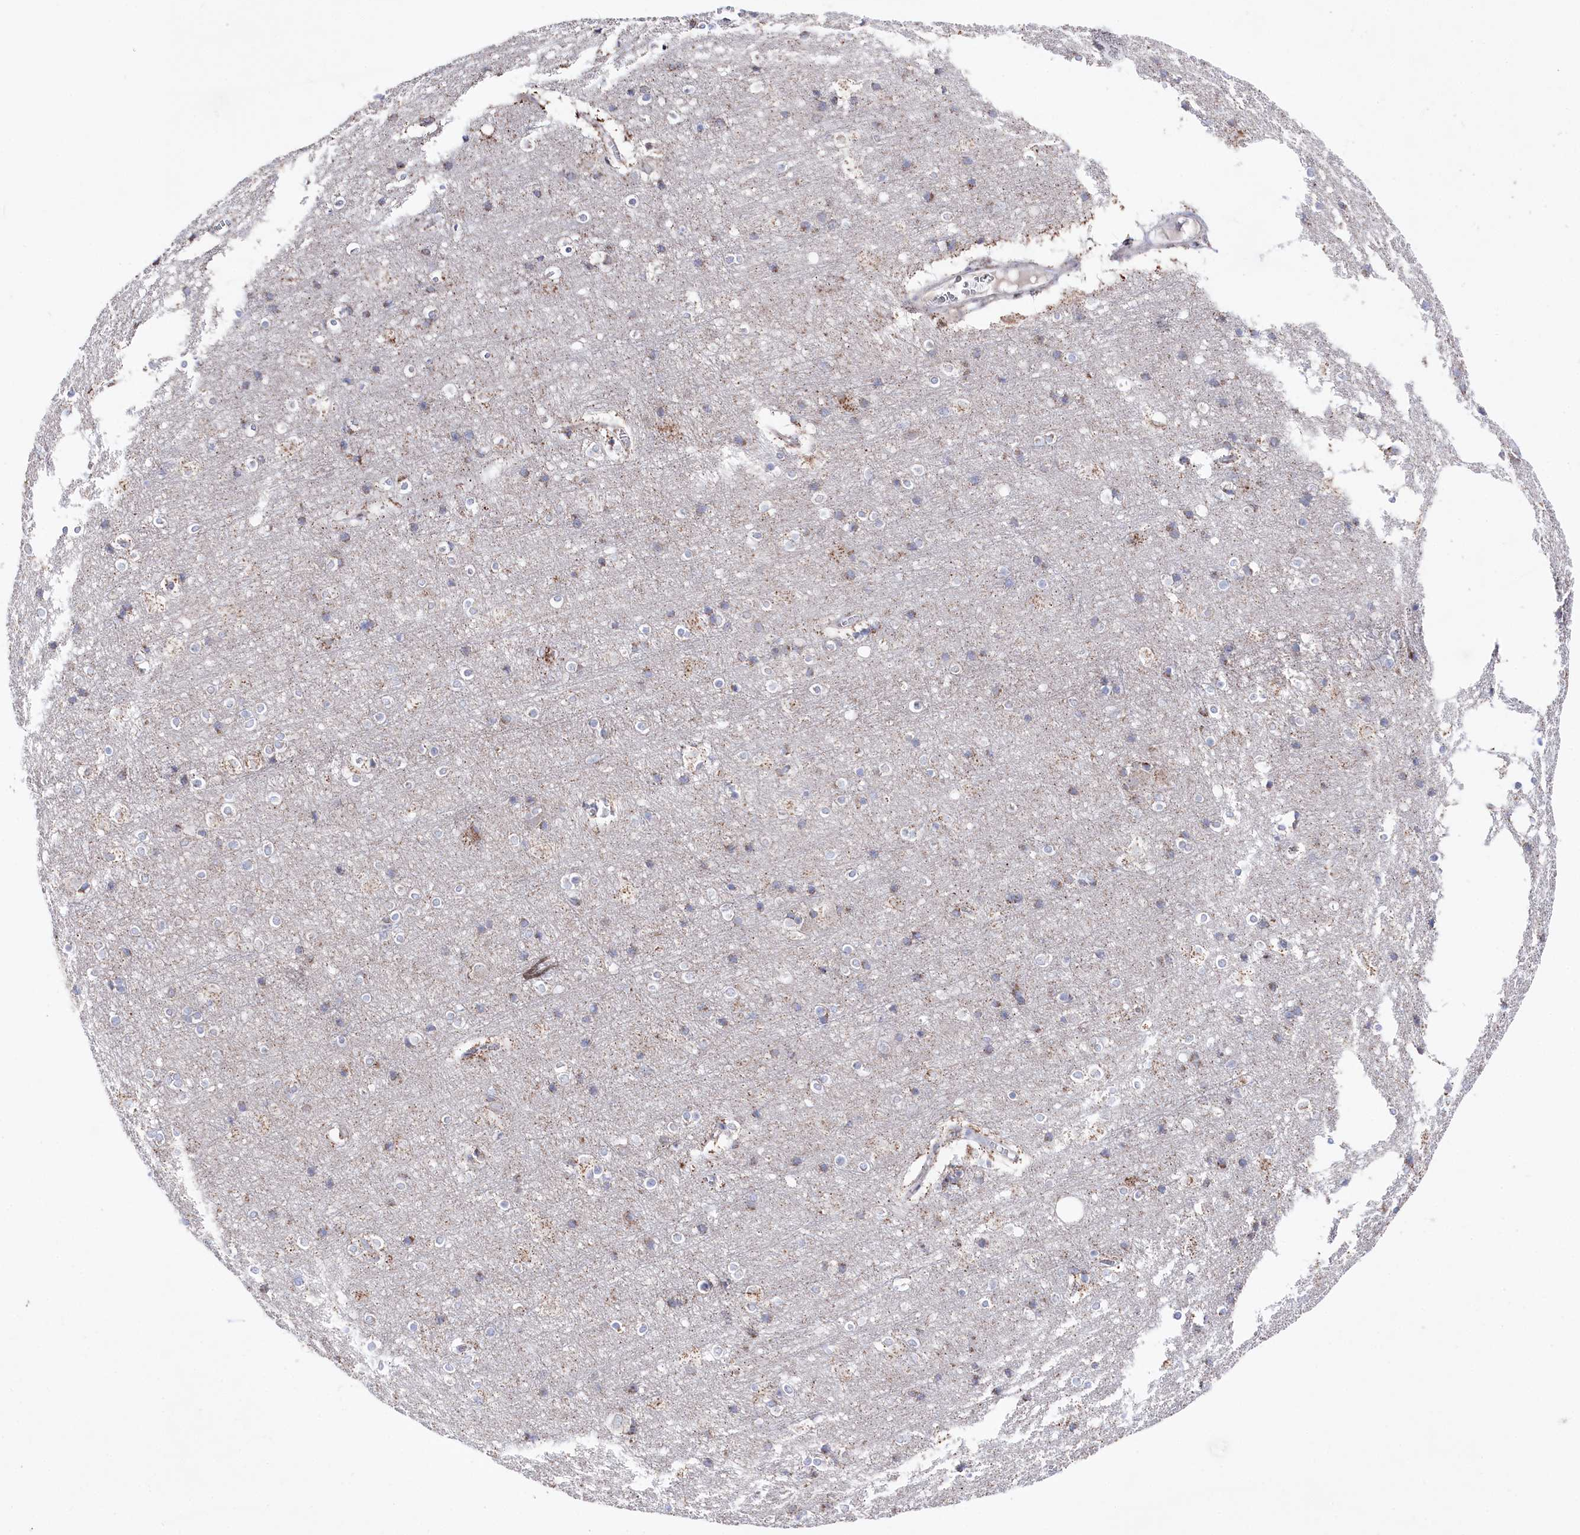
{"staining": {"intensity": "negative", "quantity": "none", "location": "none"}, "tissue": "cerebral cortex", "cell_type": "Endothelial cells", "image_type": "normal", "snomed": [{"axis": "morphology", "description": "Normal tissue, NOS"}, {"axis": "topography", "description": "Cerebral cortex"}], "caption": "Immunohistochemical staining of unremarkable human cerebral cortex demonstrates no significant staining in endothelial cells.", "gene": "GLS2", "patient": {"sex": "male", "age": 54}}